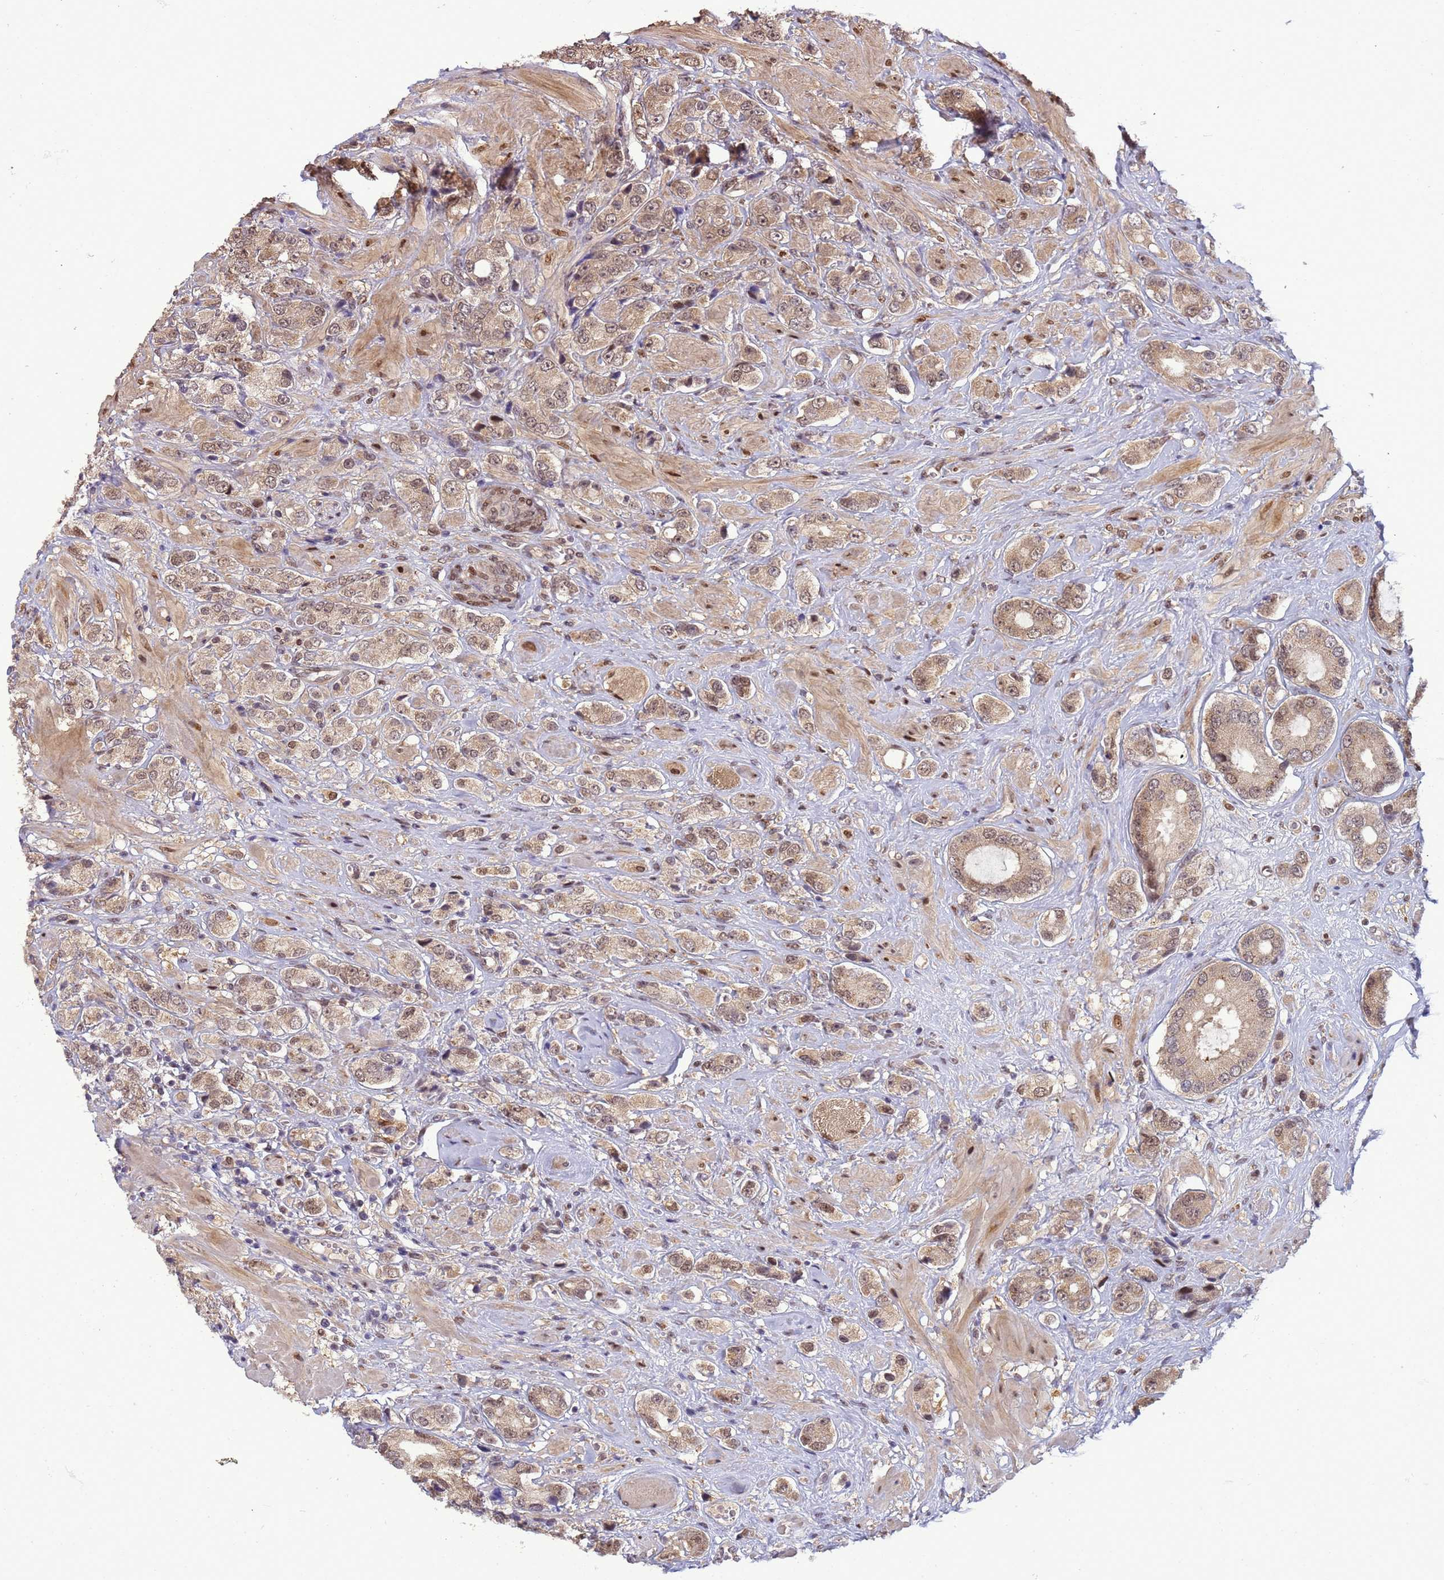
{"staining": {"intensity": "moderate", "quantity": ">75%", "location": "cytoplasmic/membranous,nuclear"}, "tissue": "prostate cancer", "cell_type": "Tumor cells", "image_type": "cancer", "snomed": [{"axis": "morphology", "description": "Adenocarcinoma, High grade"}, {"axis": "topography", "description": "Prostate and seminal vesicle, NOS"}], "caption": "Immunohistochemical staining of human prostate cancer reveals medium levels of moderate cytoplasmic/membranous and nuclear protein staining in about >75% of tumor cells. (IHC, brightfield microscopy, high magnification).", "gene": "ZBTB5", "patient": {"sex": "male", "age": 64}}